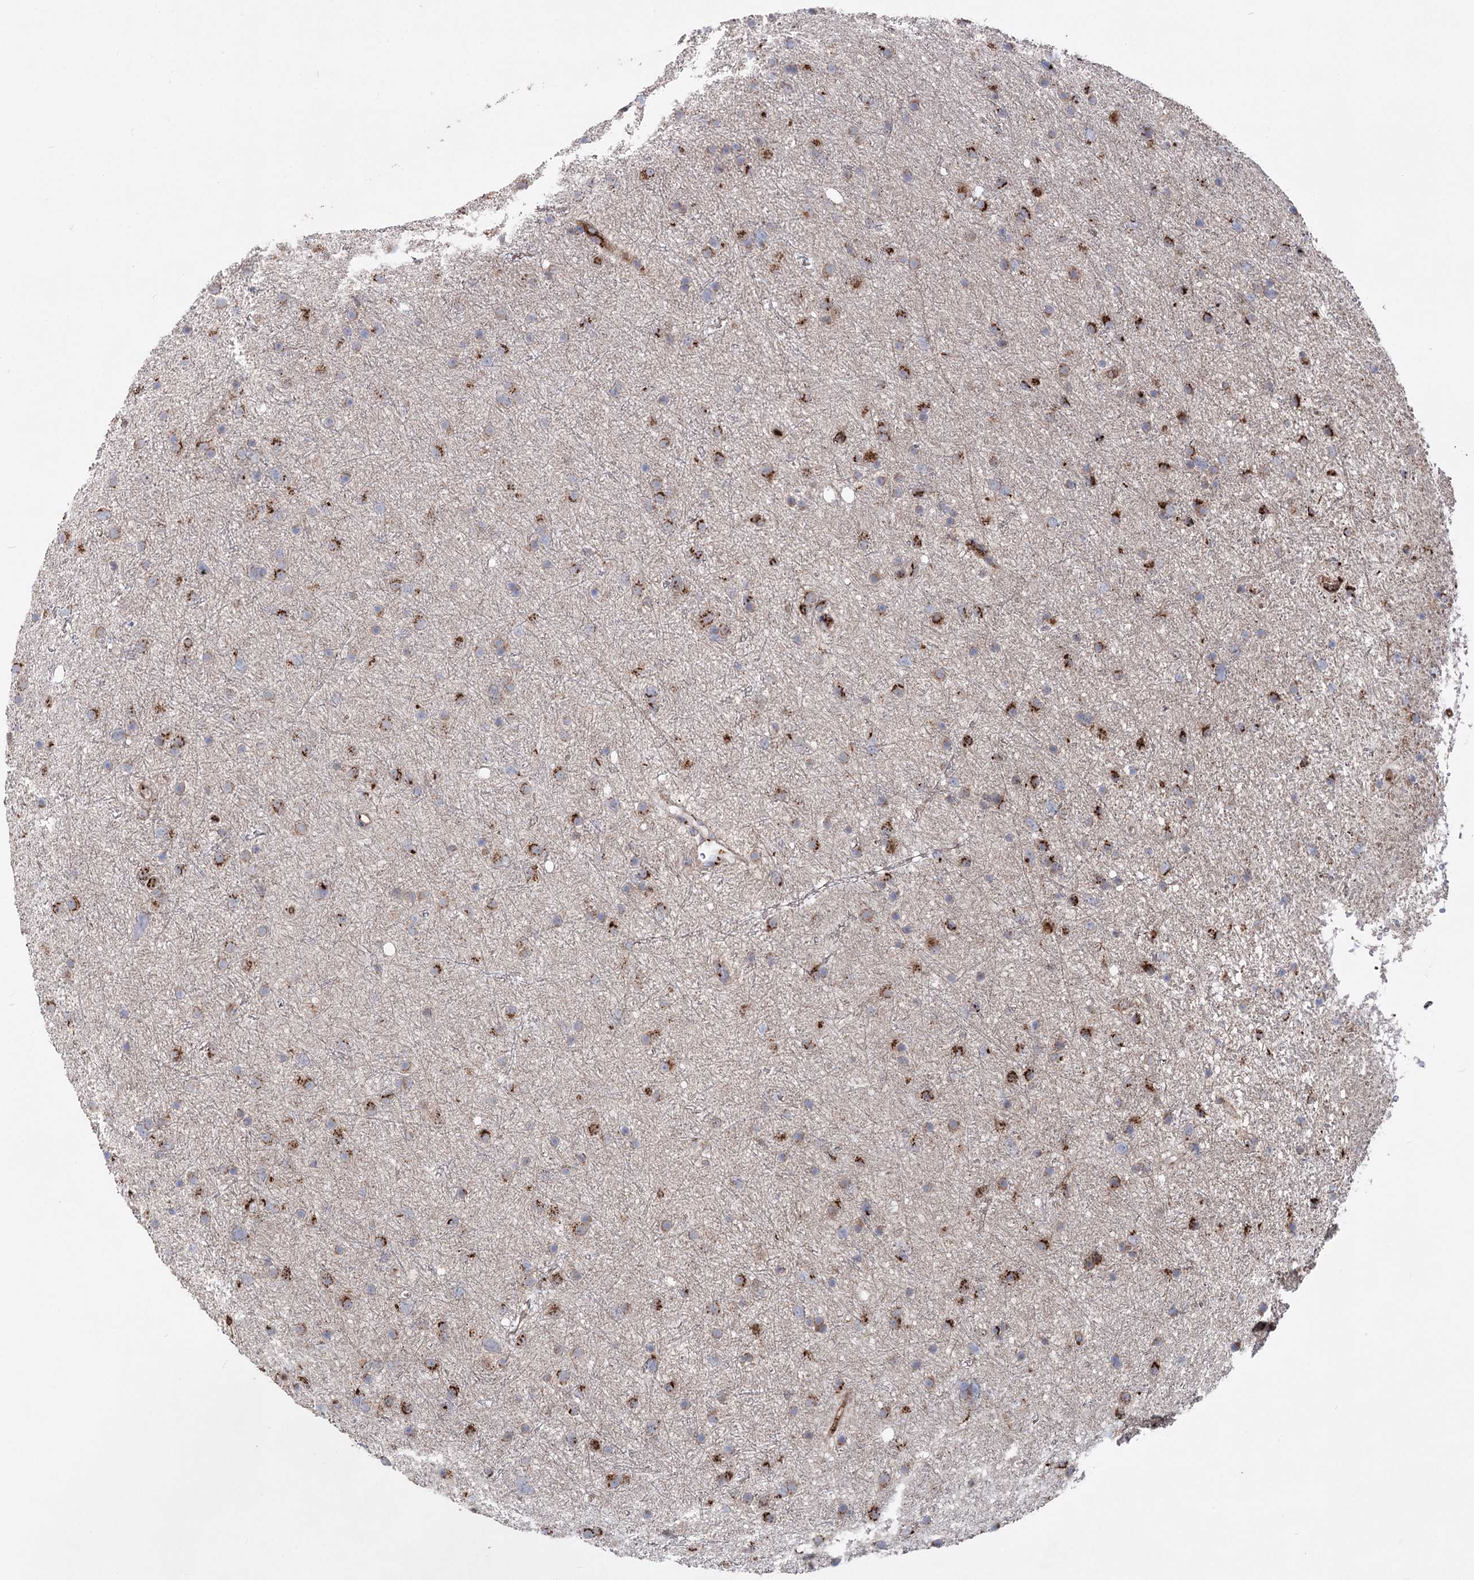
{"staining": {"intensity": "strong", "quantity": "25%-75%", "location": "cytoplasmic/membranous"}, "tissue": "glioma", "cell_type": "Tumor cells", "image_type": "cancer", "snomed": [{"axis": "morphology", "description": "Glioma, malignant, Low grade"}, {"axis": "topography", "description": "Cerebral cortex"}], "caption": "Protein staining shows strong cytoplasmic/membranous positivity in about 25%-75% of tumor cells in glioma.", "gene": "ARHGAP20", "patient": {"sex": "female", "age": 39}}